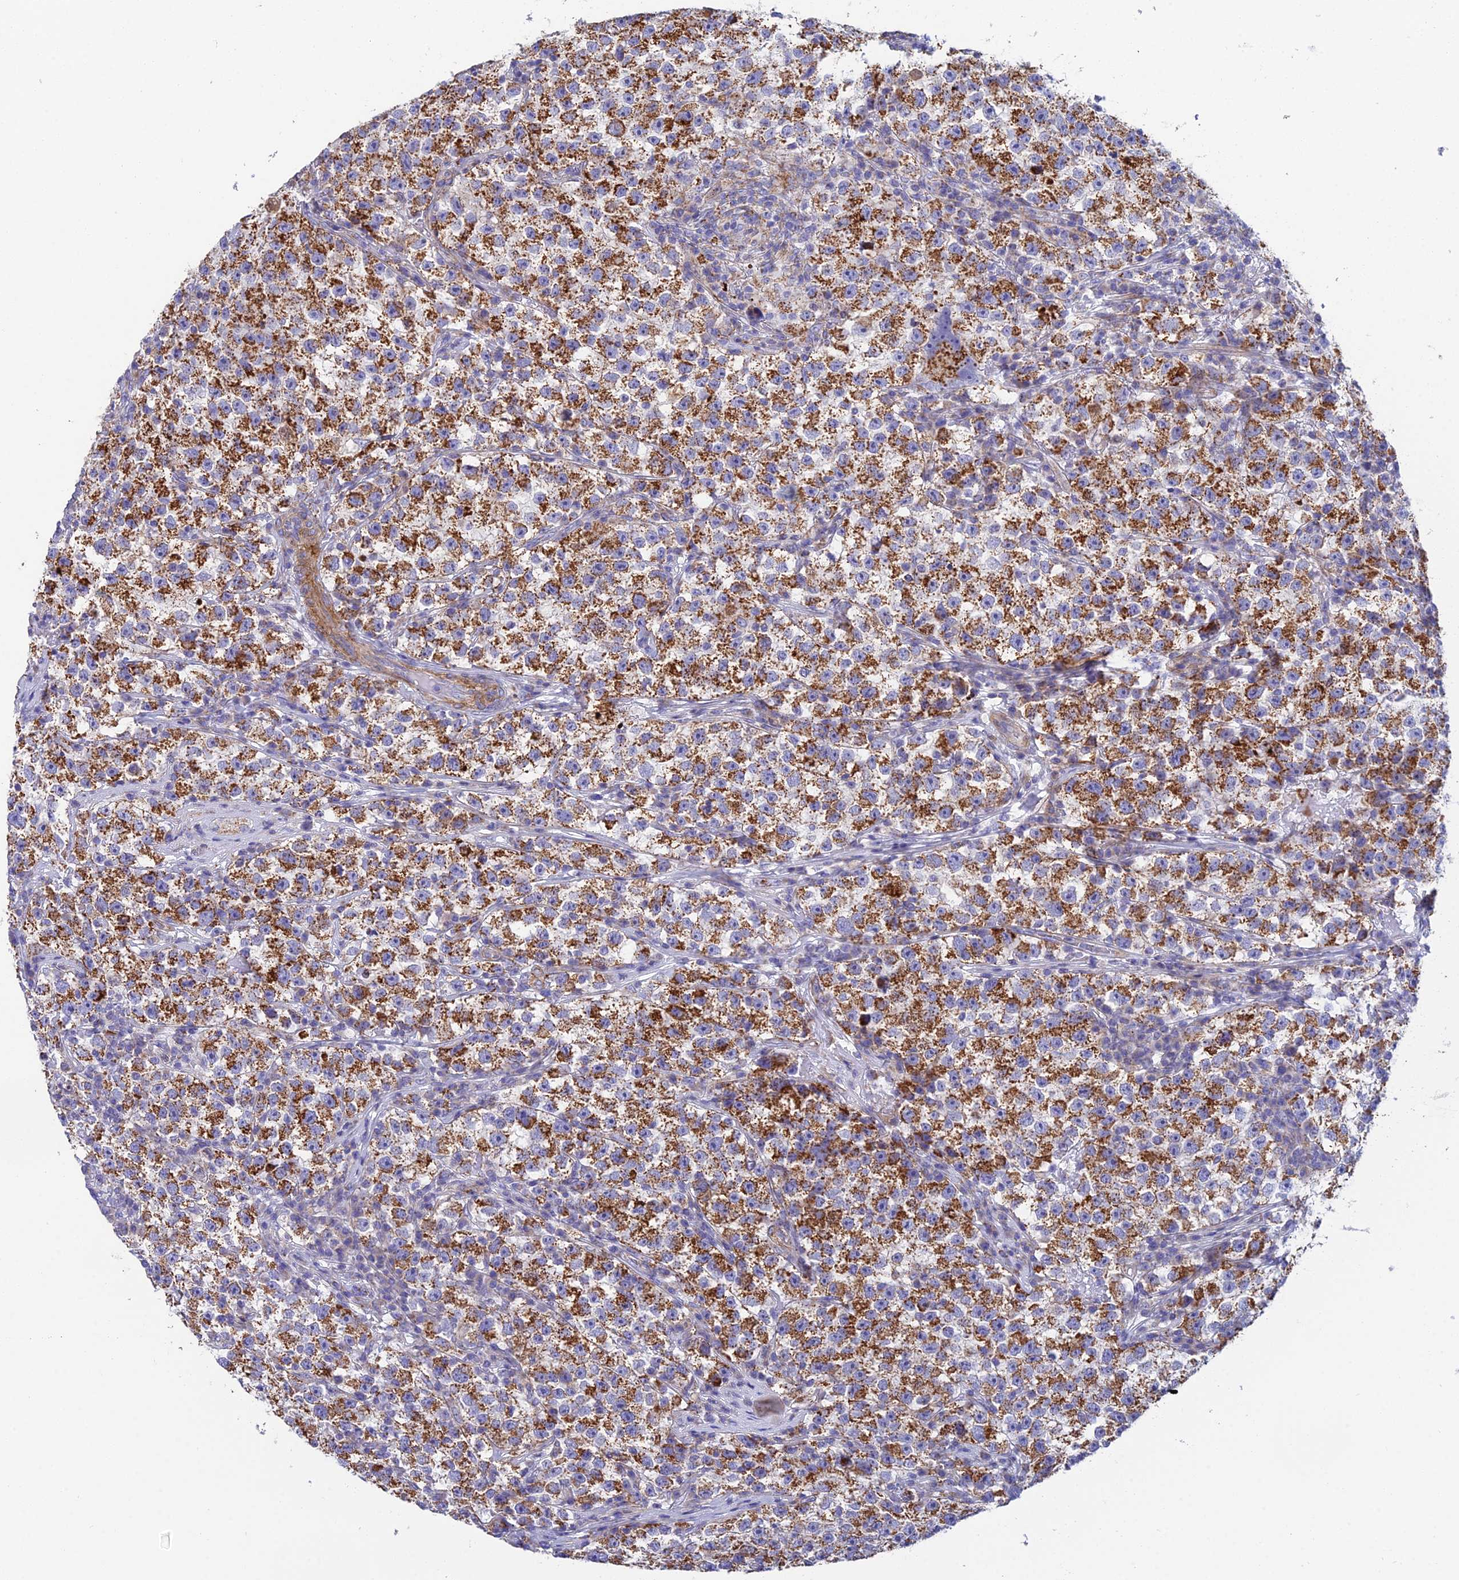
{"staining": {"intensity": "strong", "quantity": ">75%", "location": "cytoplasmic/membranous"}, "tissue": "testis cancer", "cell_type": "Tumor cells", "image_type": "cancer", "snomed": [{"axis": "morphology", "description": "Seminoma, NOS"}, {"axis": "topography", "description": "Testis"}], "caption": "Protein expression analysis of human testis cancer (seminoma) reveals strong cytoplasmic/membranous staining in approximately >75% of tumor cells. The staining was performed using DAB (3,3'-diaminobenzidine) to visualize the protein expression in brown, while the nuclei were stained in blue with hematoxylin (Magnification: 20x).", "gene": "CSPG4", "patient": {"sex": "male", "age": 22}}